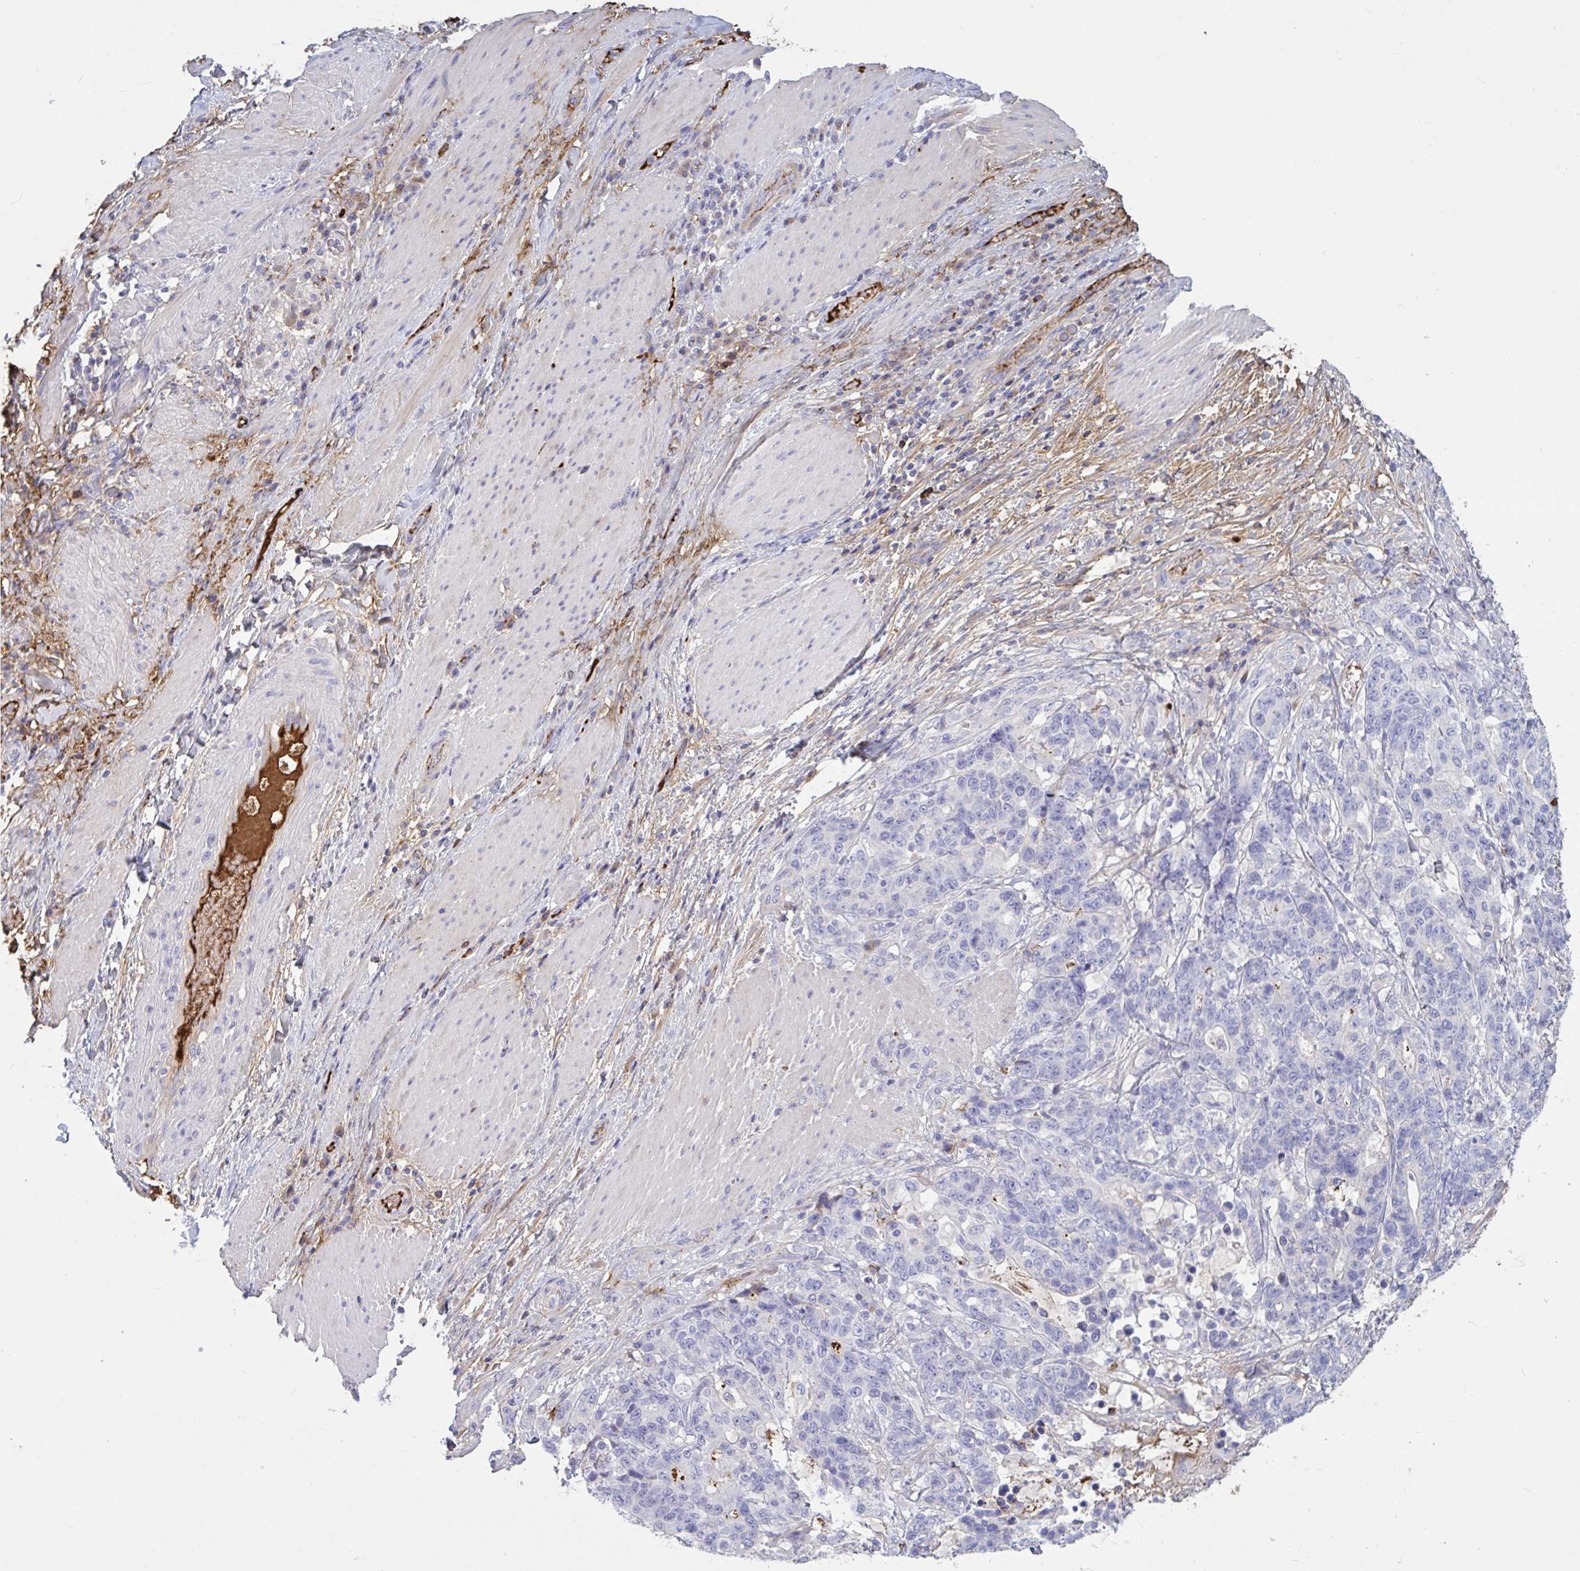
{"staining": {"intensity": "negative", "quantity": "none", "location": "none"}, "tissue": "stomach cancer", "cell_type": "Tumor cells", "image_type": "cancer", "snomed": [{"axis": "morphology", "description": "Normal tissue, NOS"}, {"axis": "morphology", "description": "Adenocarcinoma, NOS"}, {"axis": "topography", "description": "Stomach"}], "caption": "Tumor cells are negative for brown protein staining in stomach adenocarcinoma. The staining is performed using DAB brown chromogen with nuclei counter-stained in using hematoxylin.", "gene": "IL1R1", "patient": {"sex": "female", "age": 64}}